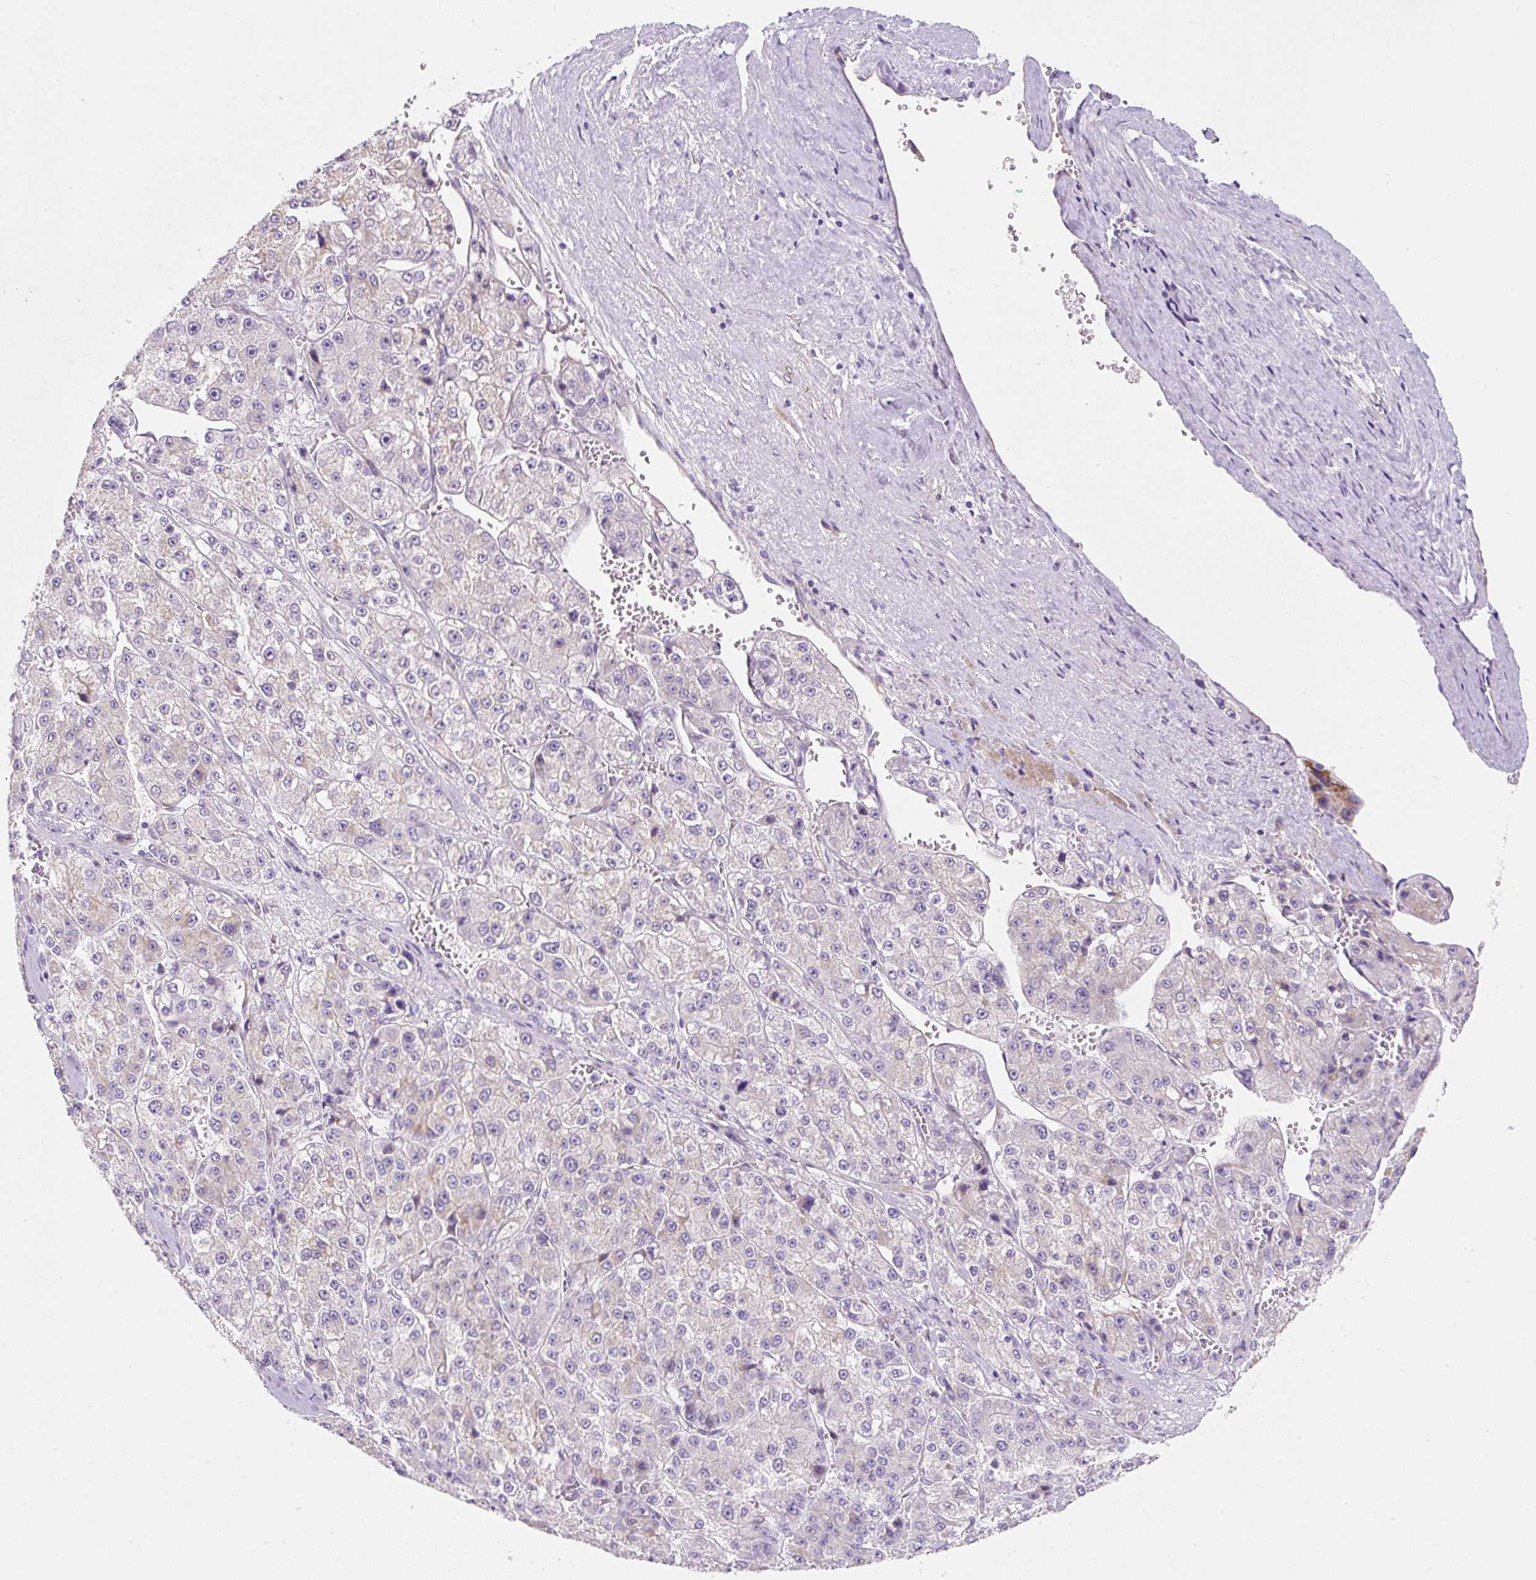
{"staining": {"intensity": "negative", "quantity": "none", "location": "none"}, "tissue": "liver cancer", "cell_type": "Tumor cells", "image_type": "cancer", "snomed": [{"axis": "morphology", "description": "Carcinoma, Hepatocellular, NOS"}, {"axis": "topography", "description": "Liver"}], "caption": "IHC histopathology image of liver hepatocellular carcinoma stained for a protein (brown), which demonstrates no expression in tumor cells.", "gene": "ERAP2", "patient": {"sex": "female", "age": 73}}